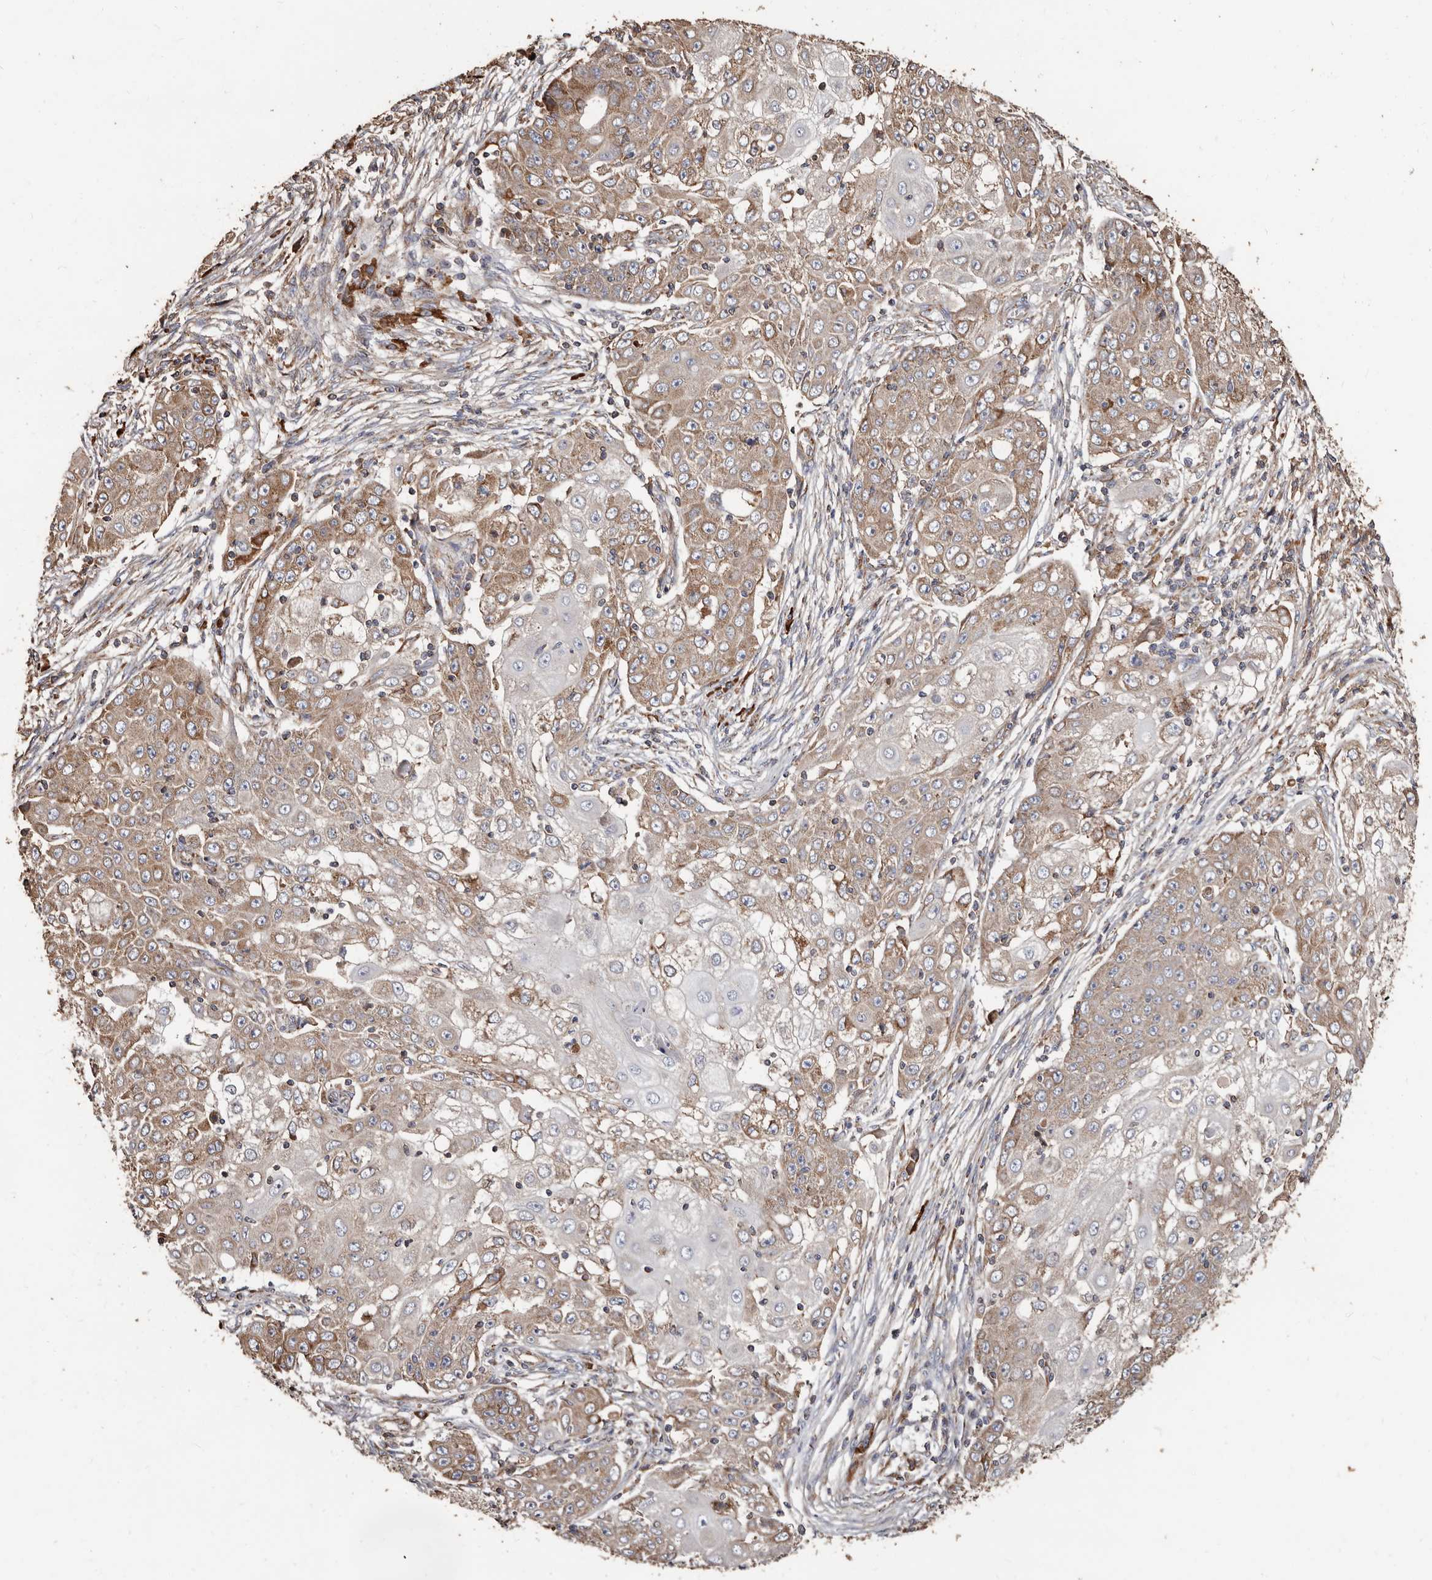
{"staining": {"intensity": "moderate", "quantity": "25%-75%", "location": "cytoplasmic/membranous"}, "tissue": "ovarian cancer", "cell_type": "Tumor cells", "image_type": "cancer", "snomed": [{"axis": "morphology", "description": "Carcinoma, endometroid"}, {"axis": "topography", "description": "Ovary"}], "caption": "Immunohistochemical staining of human ovarian cancer (endometroid carcinoma) demonstrates medium levels of moderate cytoplasmic/membranous protein expression in approximately 25%-75% of tumor cells.", "gene": "OSGIN2", "patient": {"sex": "female", "age": 42}}